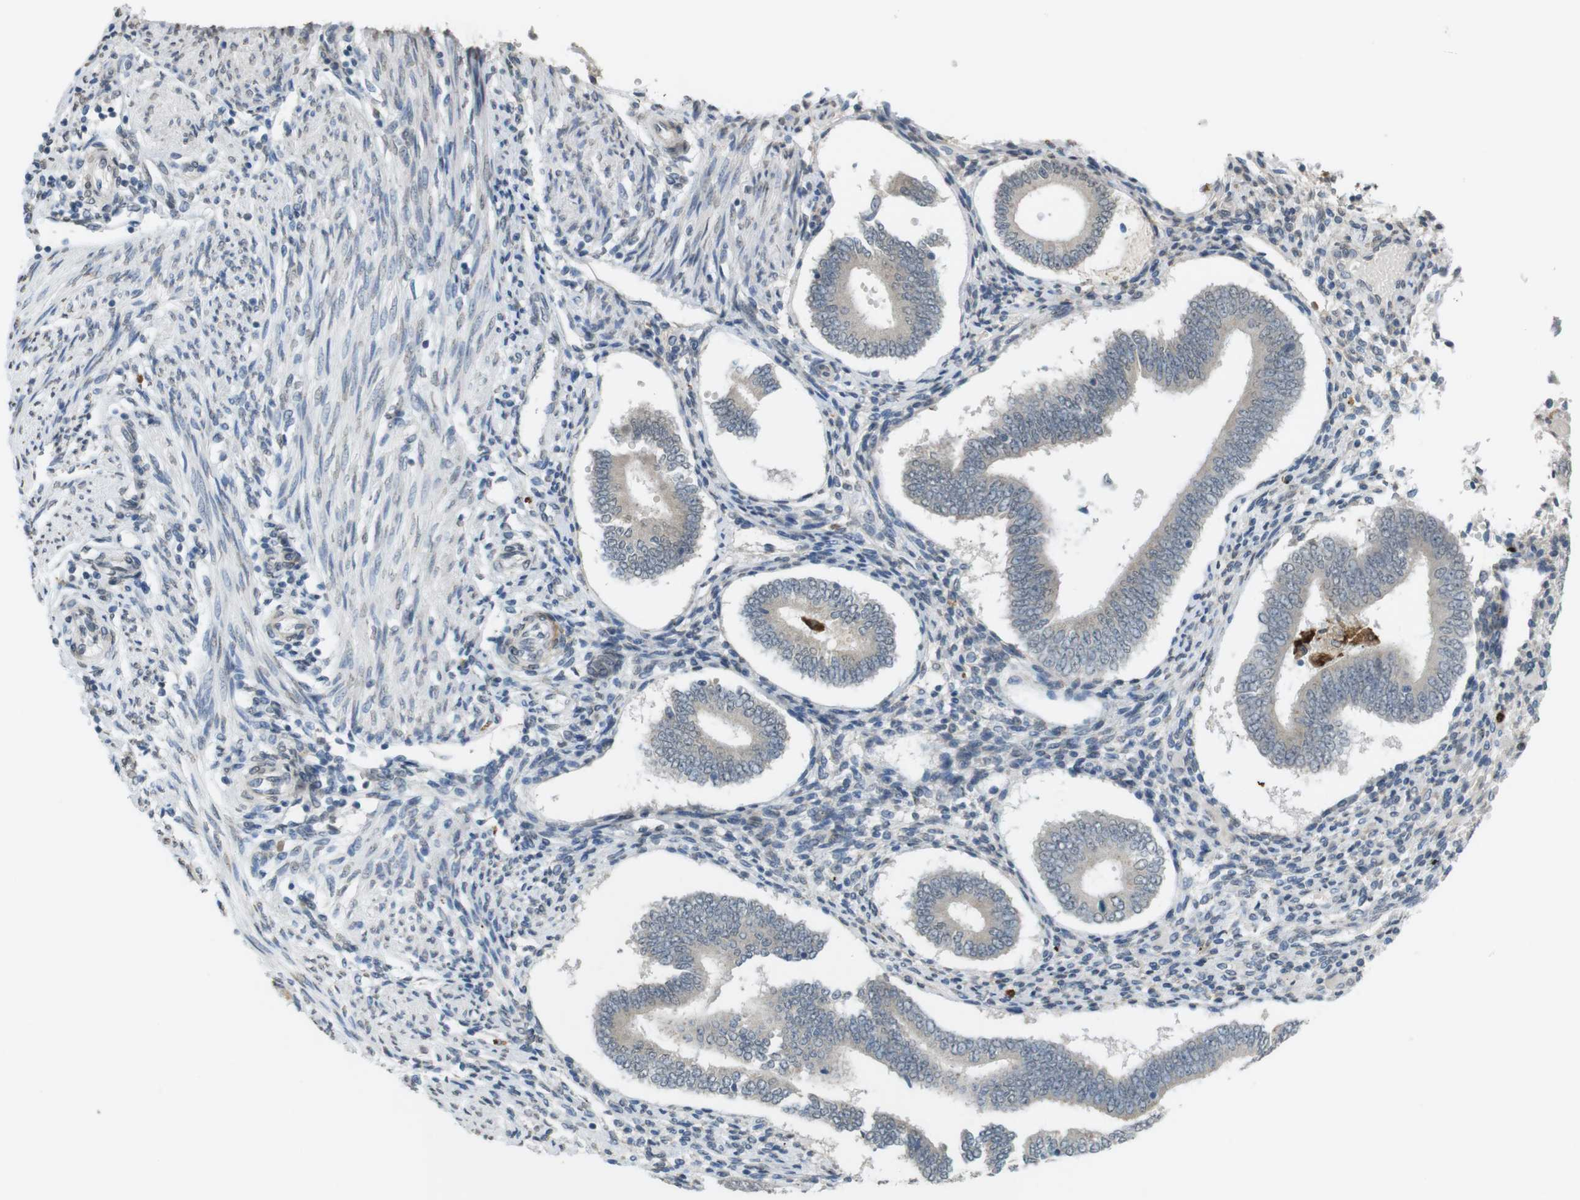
{"staining": {"intensity": "negative", "quantity": "none", "location": "none"}, "tissue": "endometrium", "cell_type": "Cells in endometrial stroma", "image_type": "normal", "snomed": [{"axis": "morphology", "description": "Normal tissue, NOS"}, {"axis": "topography", "description": "Endometrium"}], "caption": "Immunohistochemistry (IHC) micrograph of normal human endometrium stained for a protein (brown), which exhibits no positivity in cells in endometrial stroma.", "gene": "FZD10", "patient": {"sex": "female", "age": 42}}